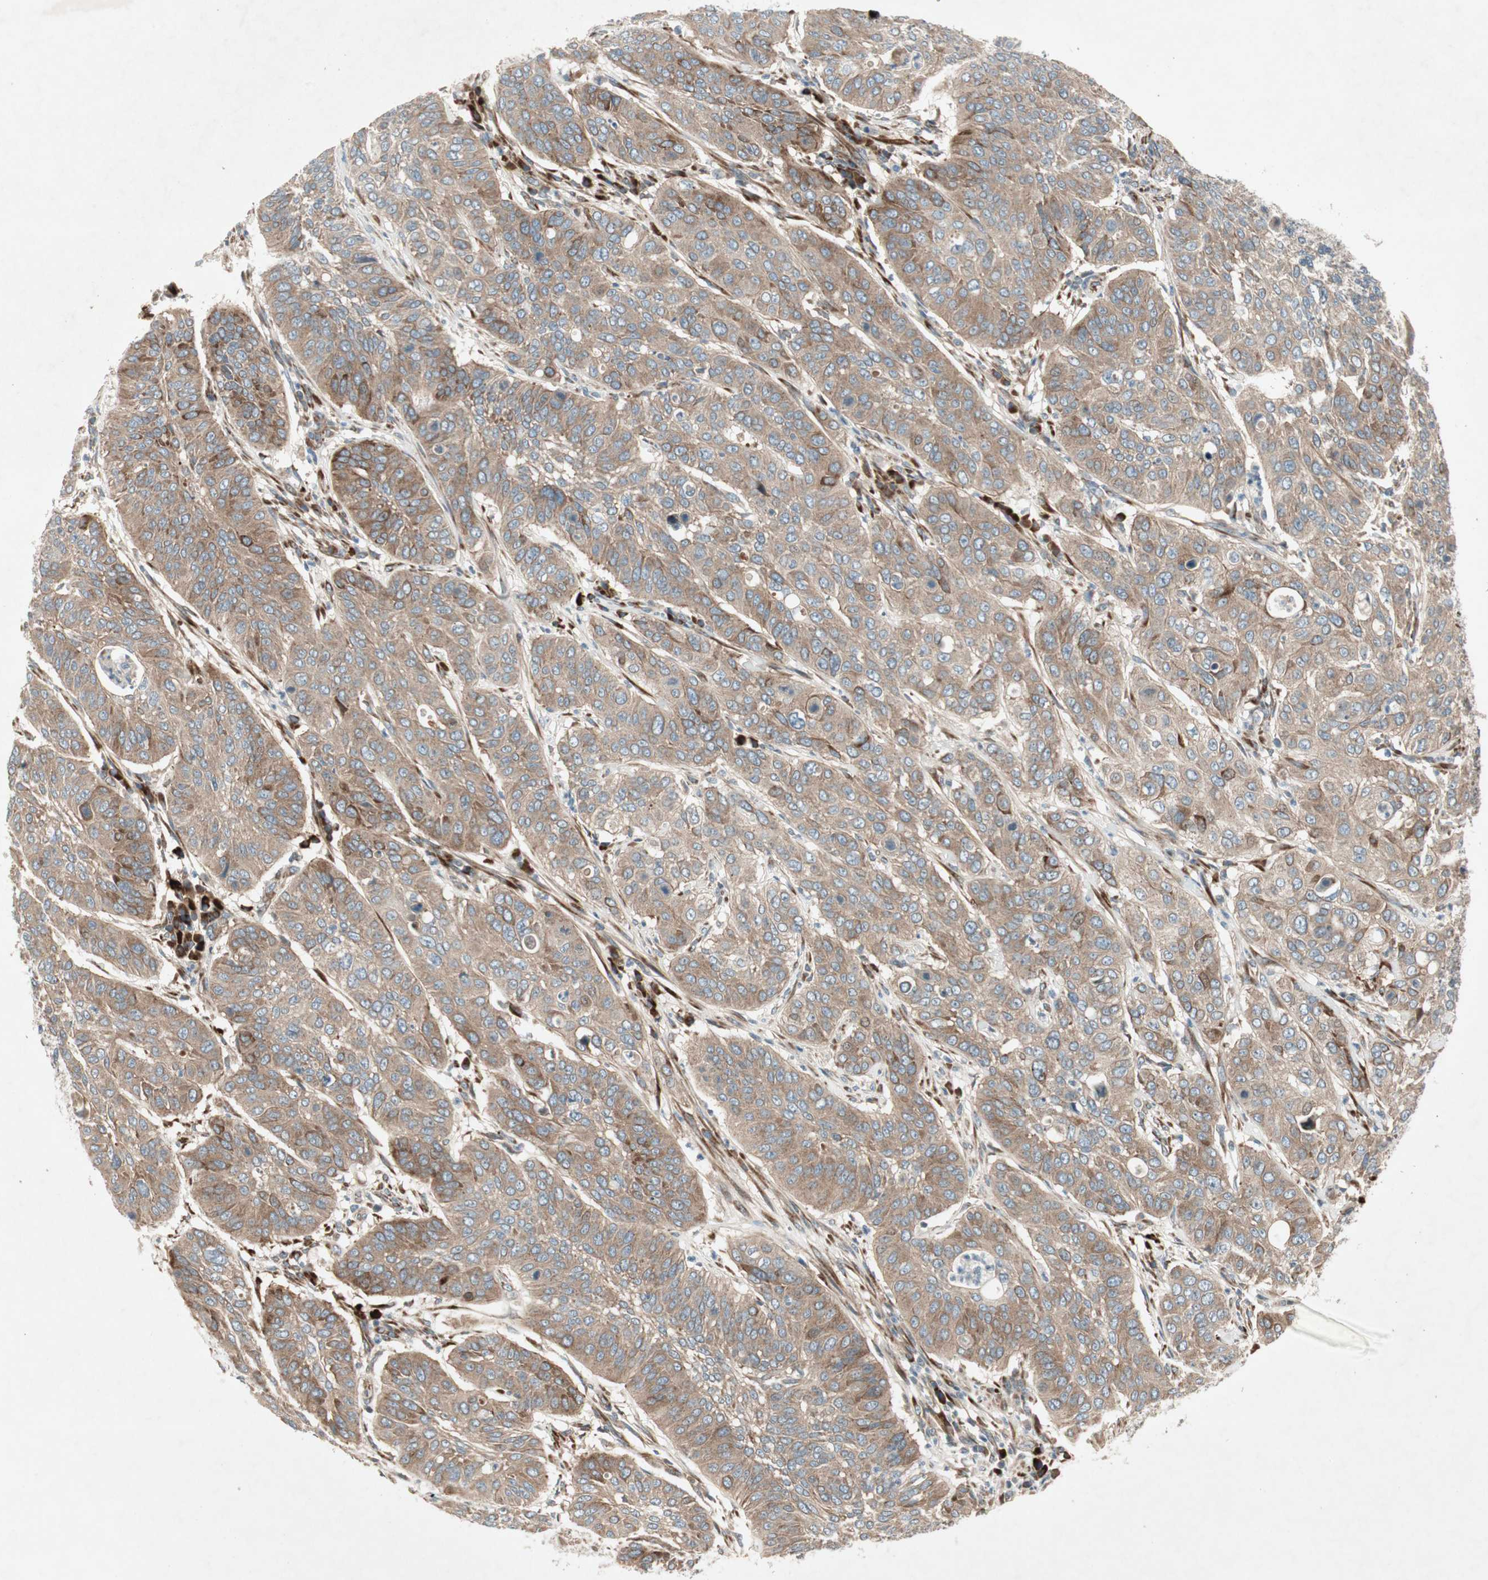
{"staining": {"intensity": "moderate", "quantity": ">75%", "location": "cytoplasmic/membranous"}, "tissue": "cervical cancer", "cell_type": "Tumor cells", "image_type": "cancer", "snomed": [{"axis": "morphology", "description": "Squamous cell carcinoma, NOS"}, {"axis": "topography", "description": "Cervix"}], "caption": "Cervical cancer (squamous cell carcinoma) stained with a brown dye displays moderate cytoplasmic/membranous positive positivity in approximately >75% of tumor cells.", "gene": "APOO", "patient": {"sex": "female", "age": 39}}